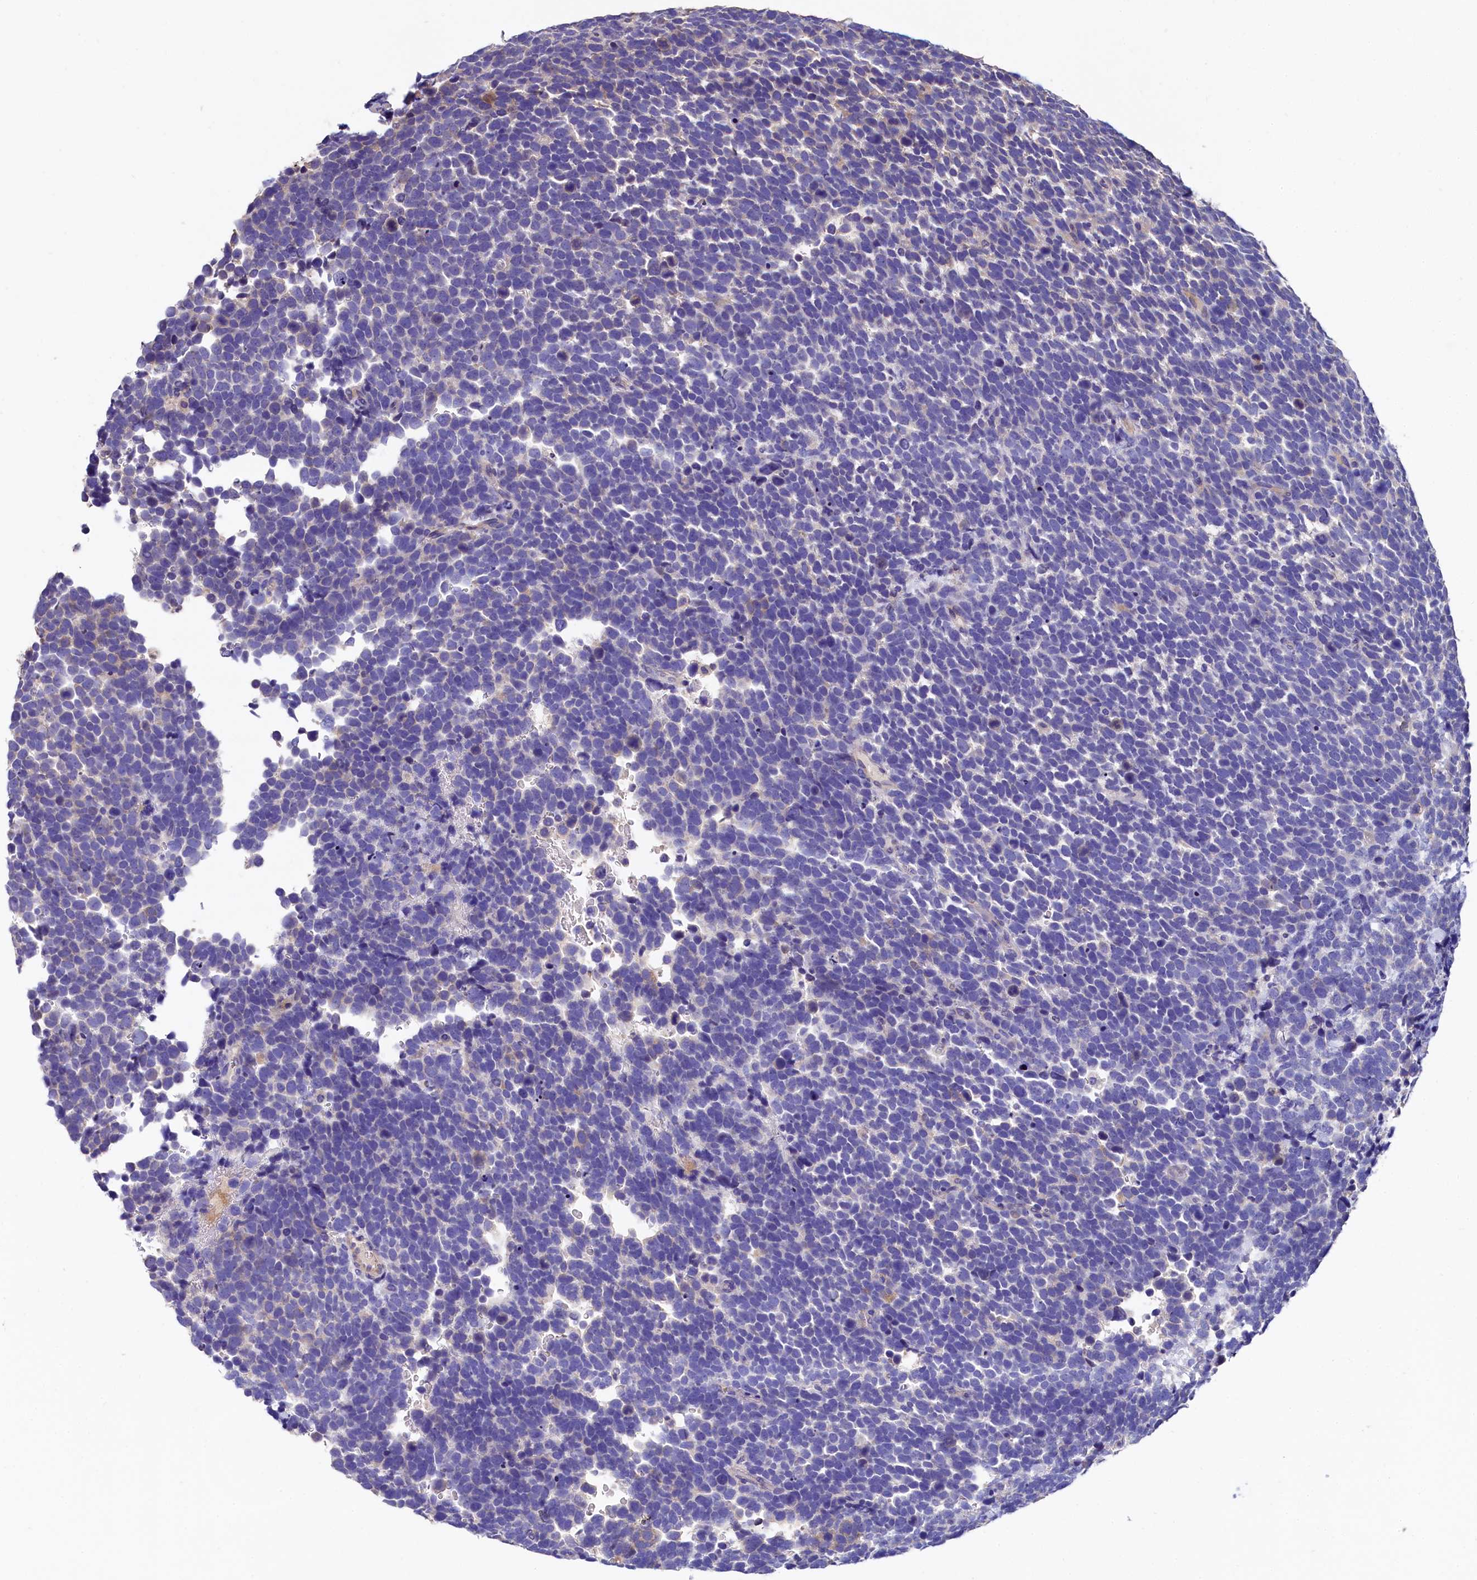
{"staining": {"intensity": "negative", "quantity": "none", "location": "none"}, "tissue": "urothelial cancer", "cell_type": "Tumor cells", "image_type": "cancer", "snomed": [{"axis": "morphology", "description": "Urothelial carcinoma, High grade"}, {"axis": "topography", "description": "Urinary bladder"}], "caption": "This histopathology image is of urothelial carcinoma (high-grade) stained with immunohistochemistry (IHC) to label a protein in brown with the nuclei are counter-stained blue. There is no staining in tumor cells. The staining is performed using DAB brown chromogen with nuclei counter-stained in using hematoxylin.", "gene": "EPS8L2", "patient": {"sex": "female", "age": 82}}